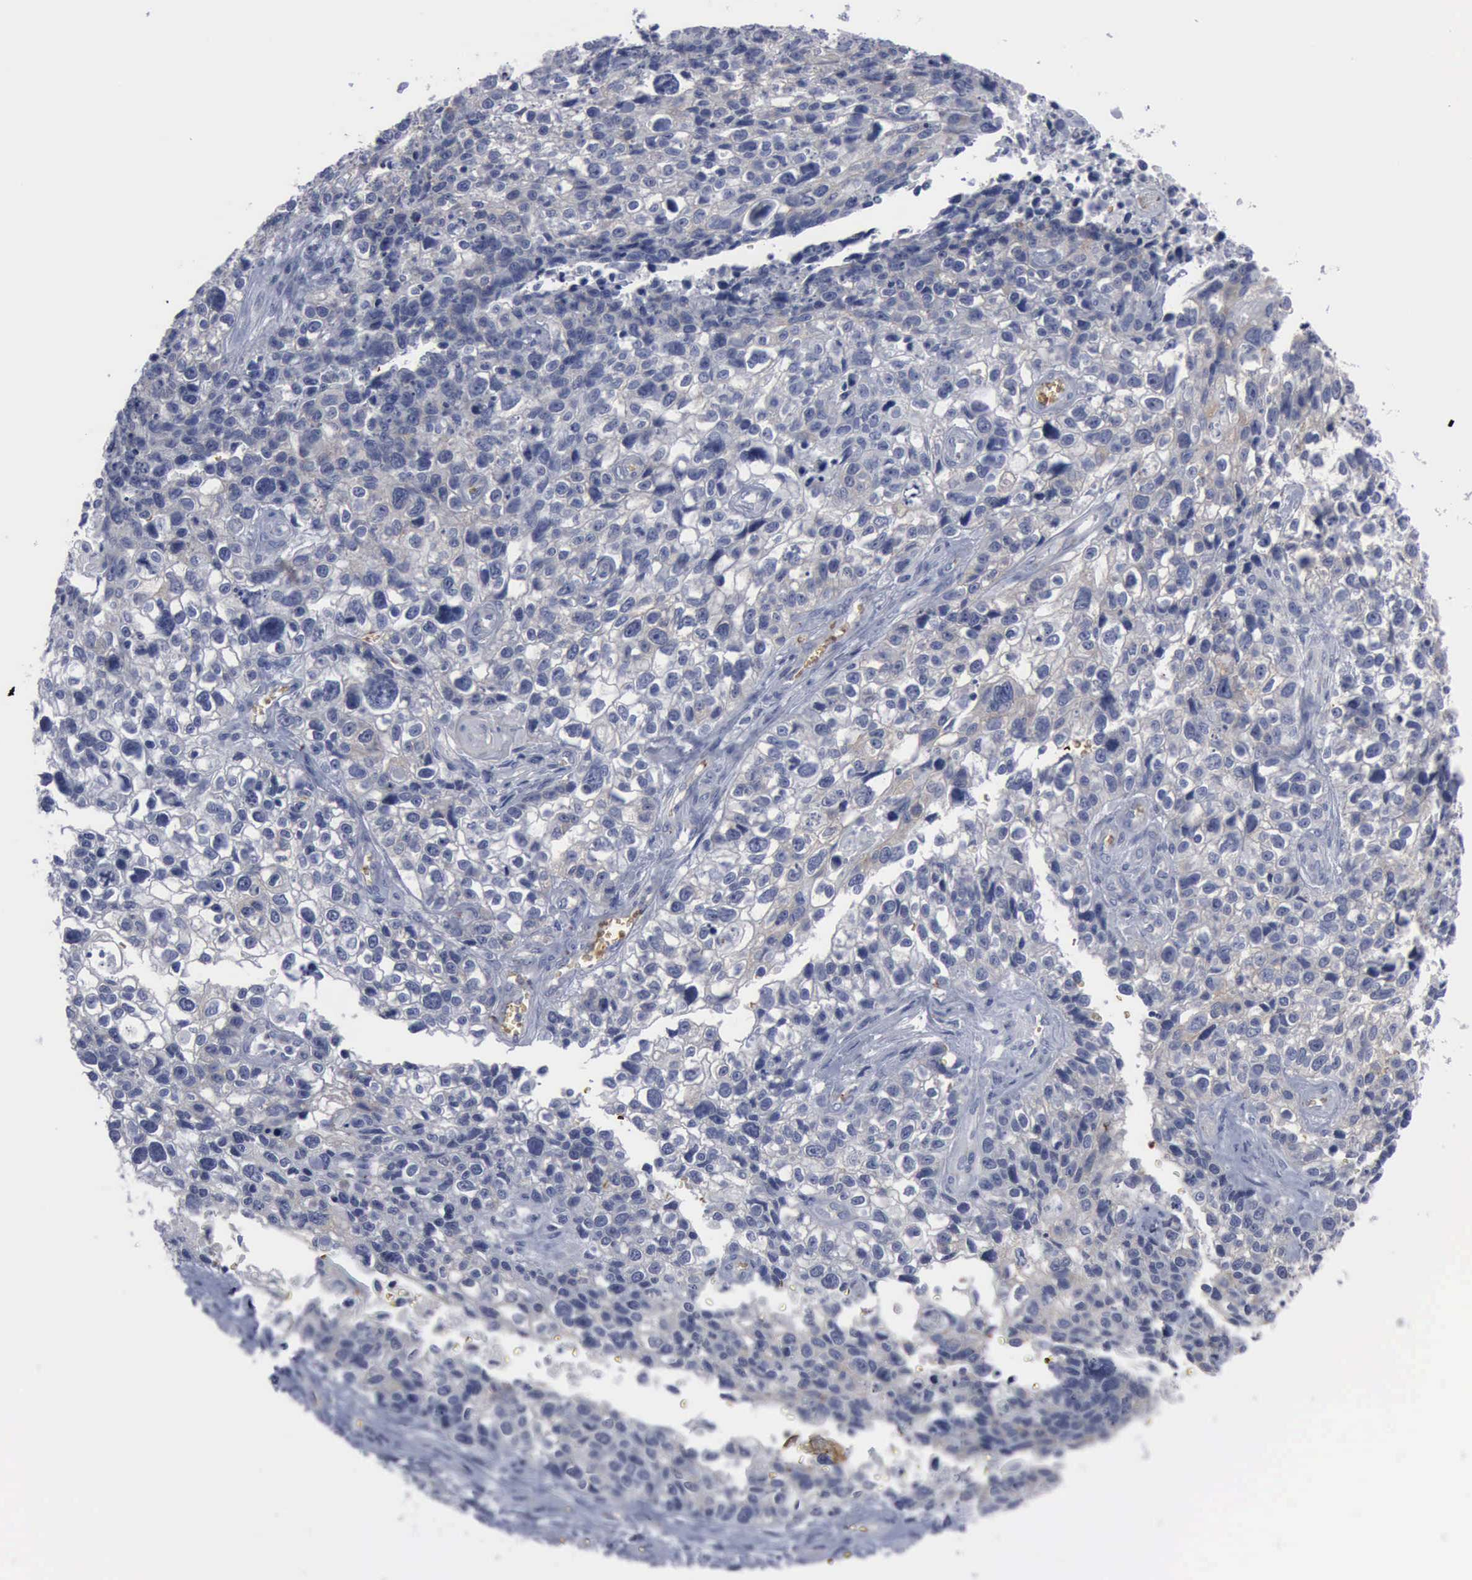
{"staining": {"intensity": "negative", "quantity": "none", "location": "none"}, "tissue": "lung cancer", "cell_type": "Tumor cells", "image_type": "cancer", "snomed": [{"axis": "morphology", "description": "Squamous cell carcinoma, NOS"}, {"axis": "topography", "description": "Lymph node"}, {"axis": "topography", "description": "Lung"}], "caption": "This is a image of immunohistochemistry staining of lung squamous cell carcinoma, which shows no expression in tumor cells. (DAB (3,3'-diaminobenzidine) immunohistochemistry (IHC) with hematoxylin counter stain).", "gene": "TGFB1", "patient": {"sex": "male", "age": 74}}